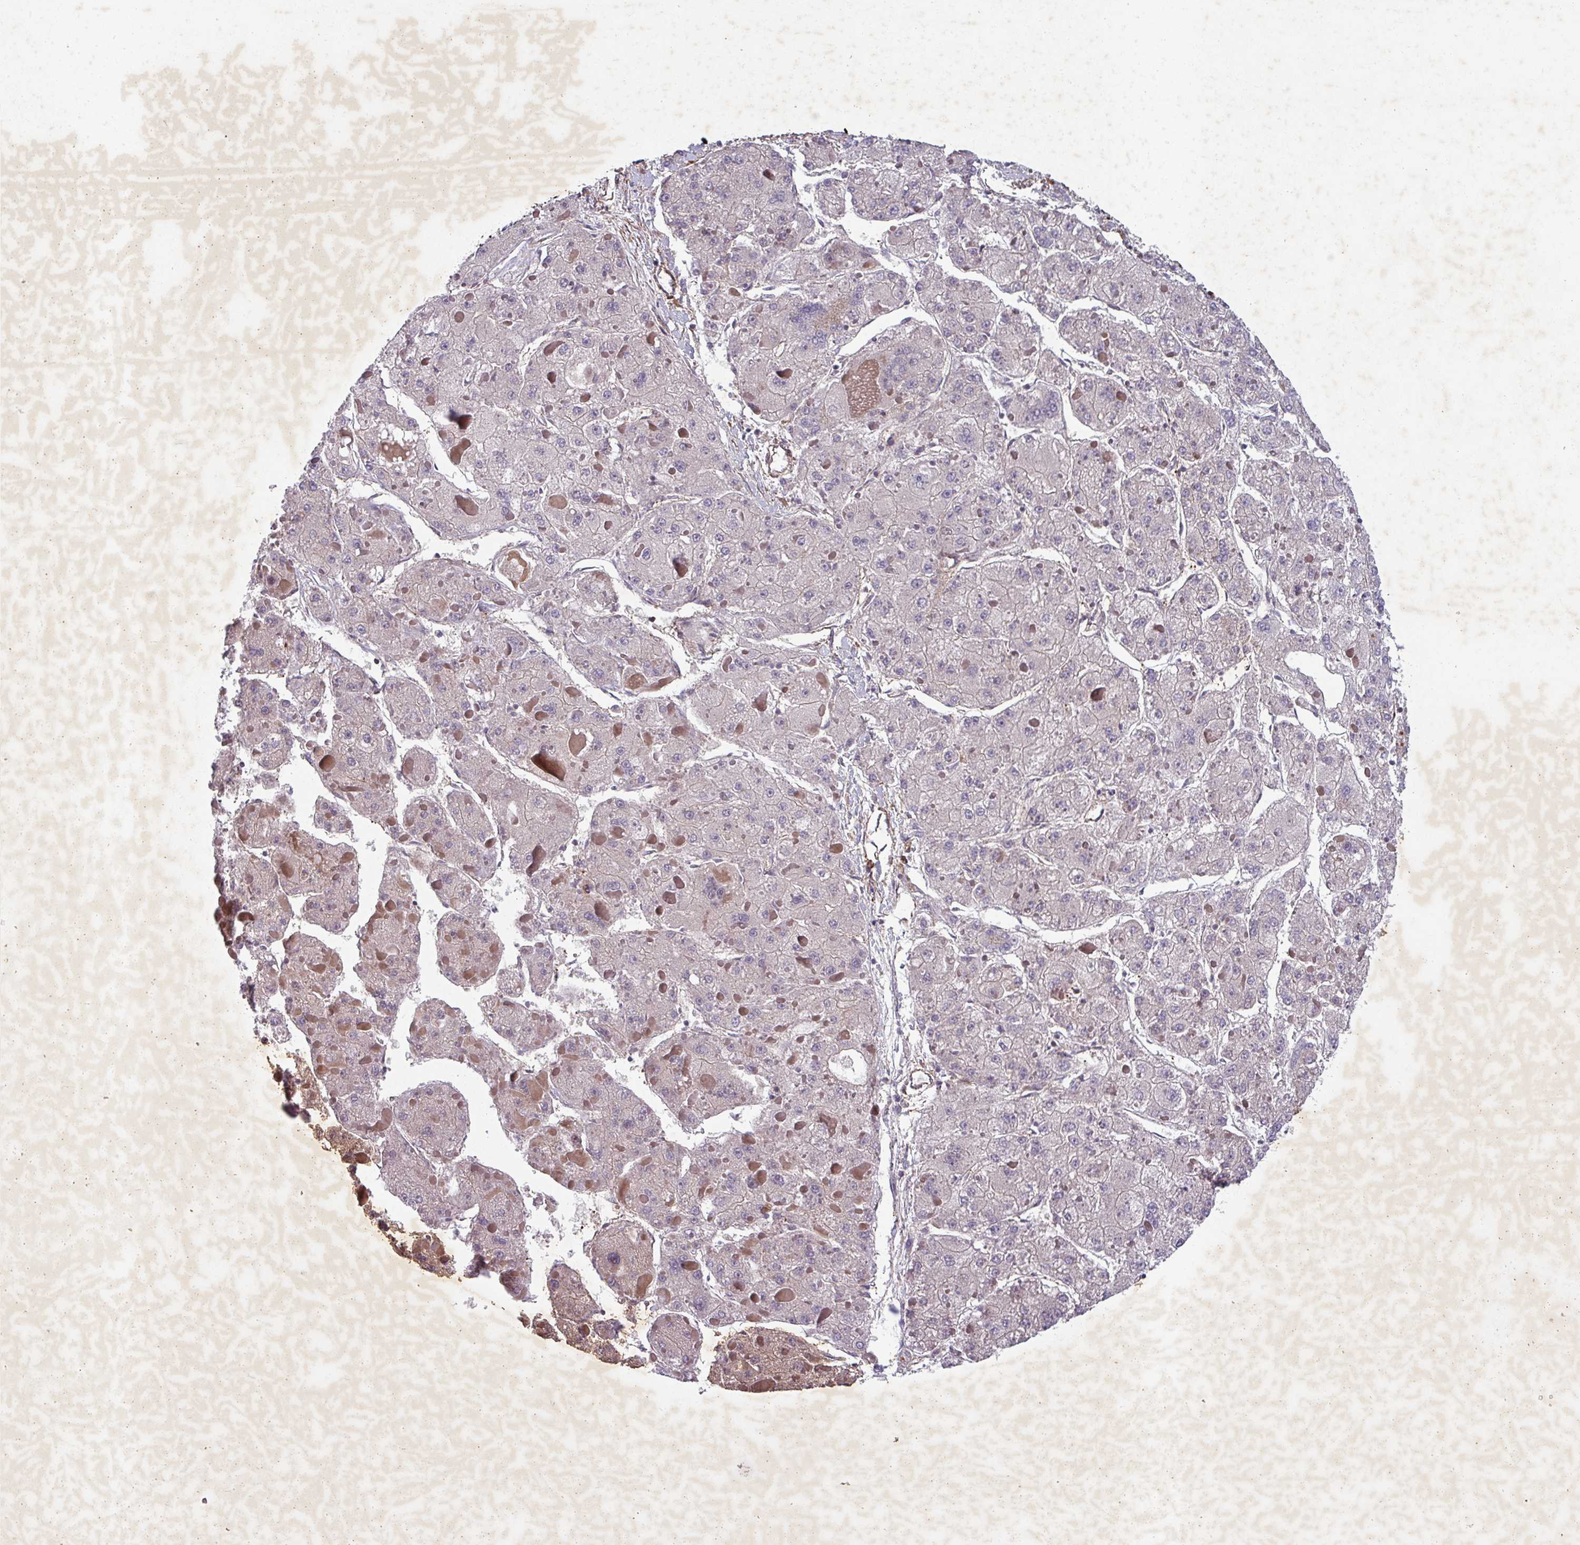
{"staining": {"intensity": "negative", "quantity": "none", "location": "none"}, "tissue": "liver cancer", "cell_type": "Tumor cells", "image_type": "cancer", "snomed": [{"axis": "morphology", "description": "Carcinoma, Hepatocellular, NOS"}, {"axis": "topography", "description": "Liver"}], "caption": "The immunohistochemistry photomicrograph has no significant expression in tumor cells of liver cancer tissue.", "gene": "ATP2C2", "patient": {"sex": "female", "age": 73}}